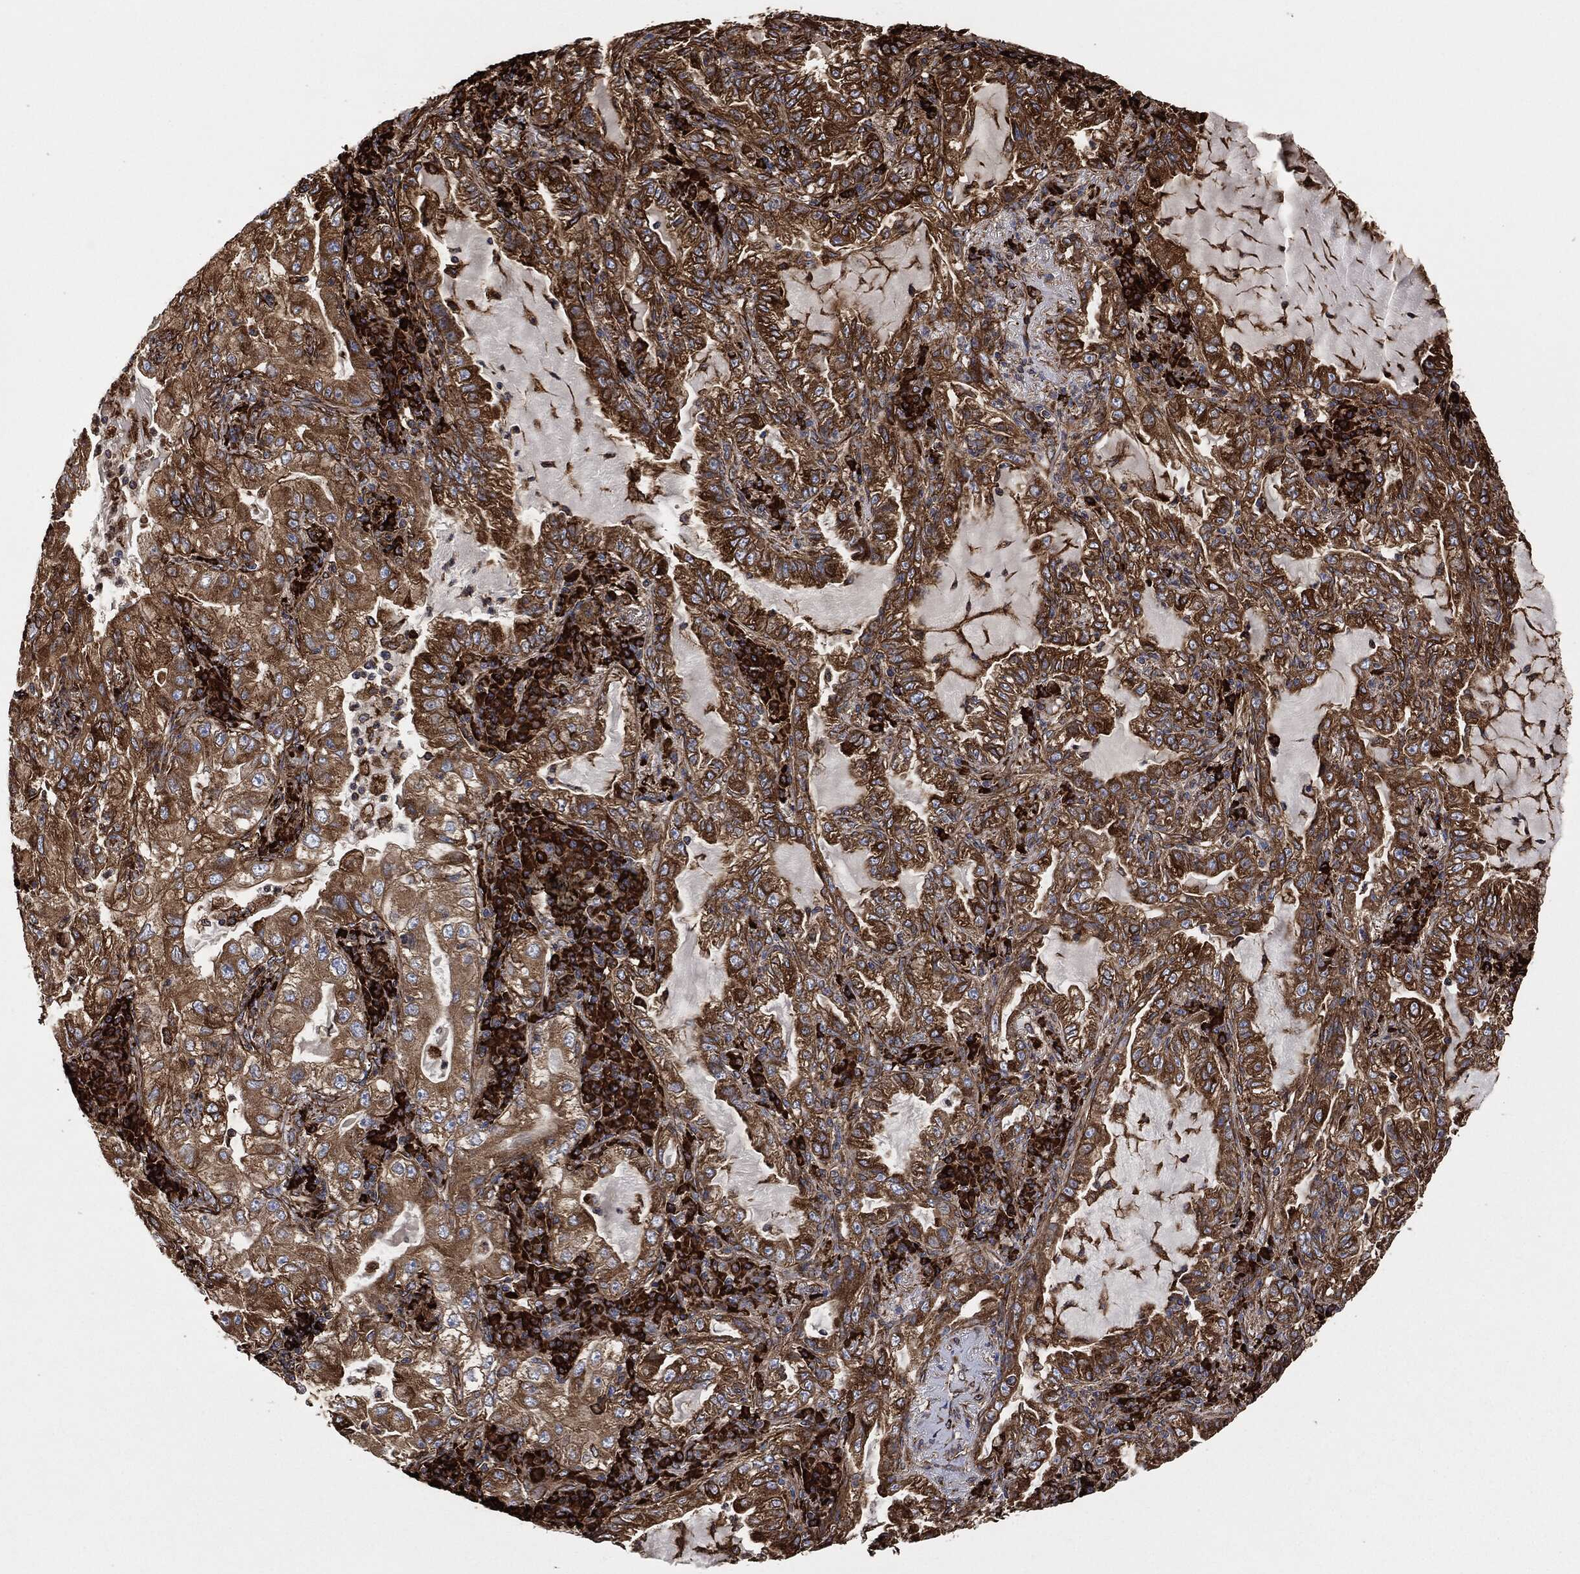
{"staining": {"intensity": "moderate", "quantity": ">75%", "location": "cytoplasmic/membranous"}, "tissue": "lung cancer", "cell_type": "Tumor cells", "image_type": "cancer", "snomed": [{"axis": "morphology", "description": "Adenocarcinoma, NOS"}, {"axis": "topography", "description": "Lung"}], "caption": "A histopathology image of adenocarcinoma (lung) stained for a protein exhibits moderate cytoplasmic/membranous brown staining in tumor cells.", "gene": "AMFR", "patient": {"sex": "female", "age": 73}}